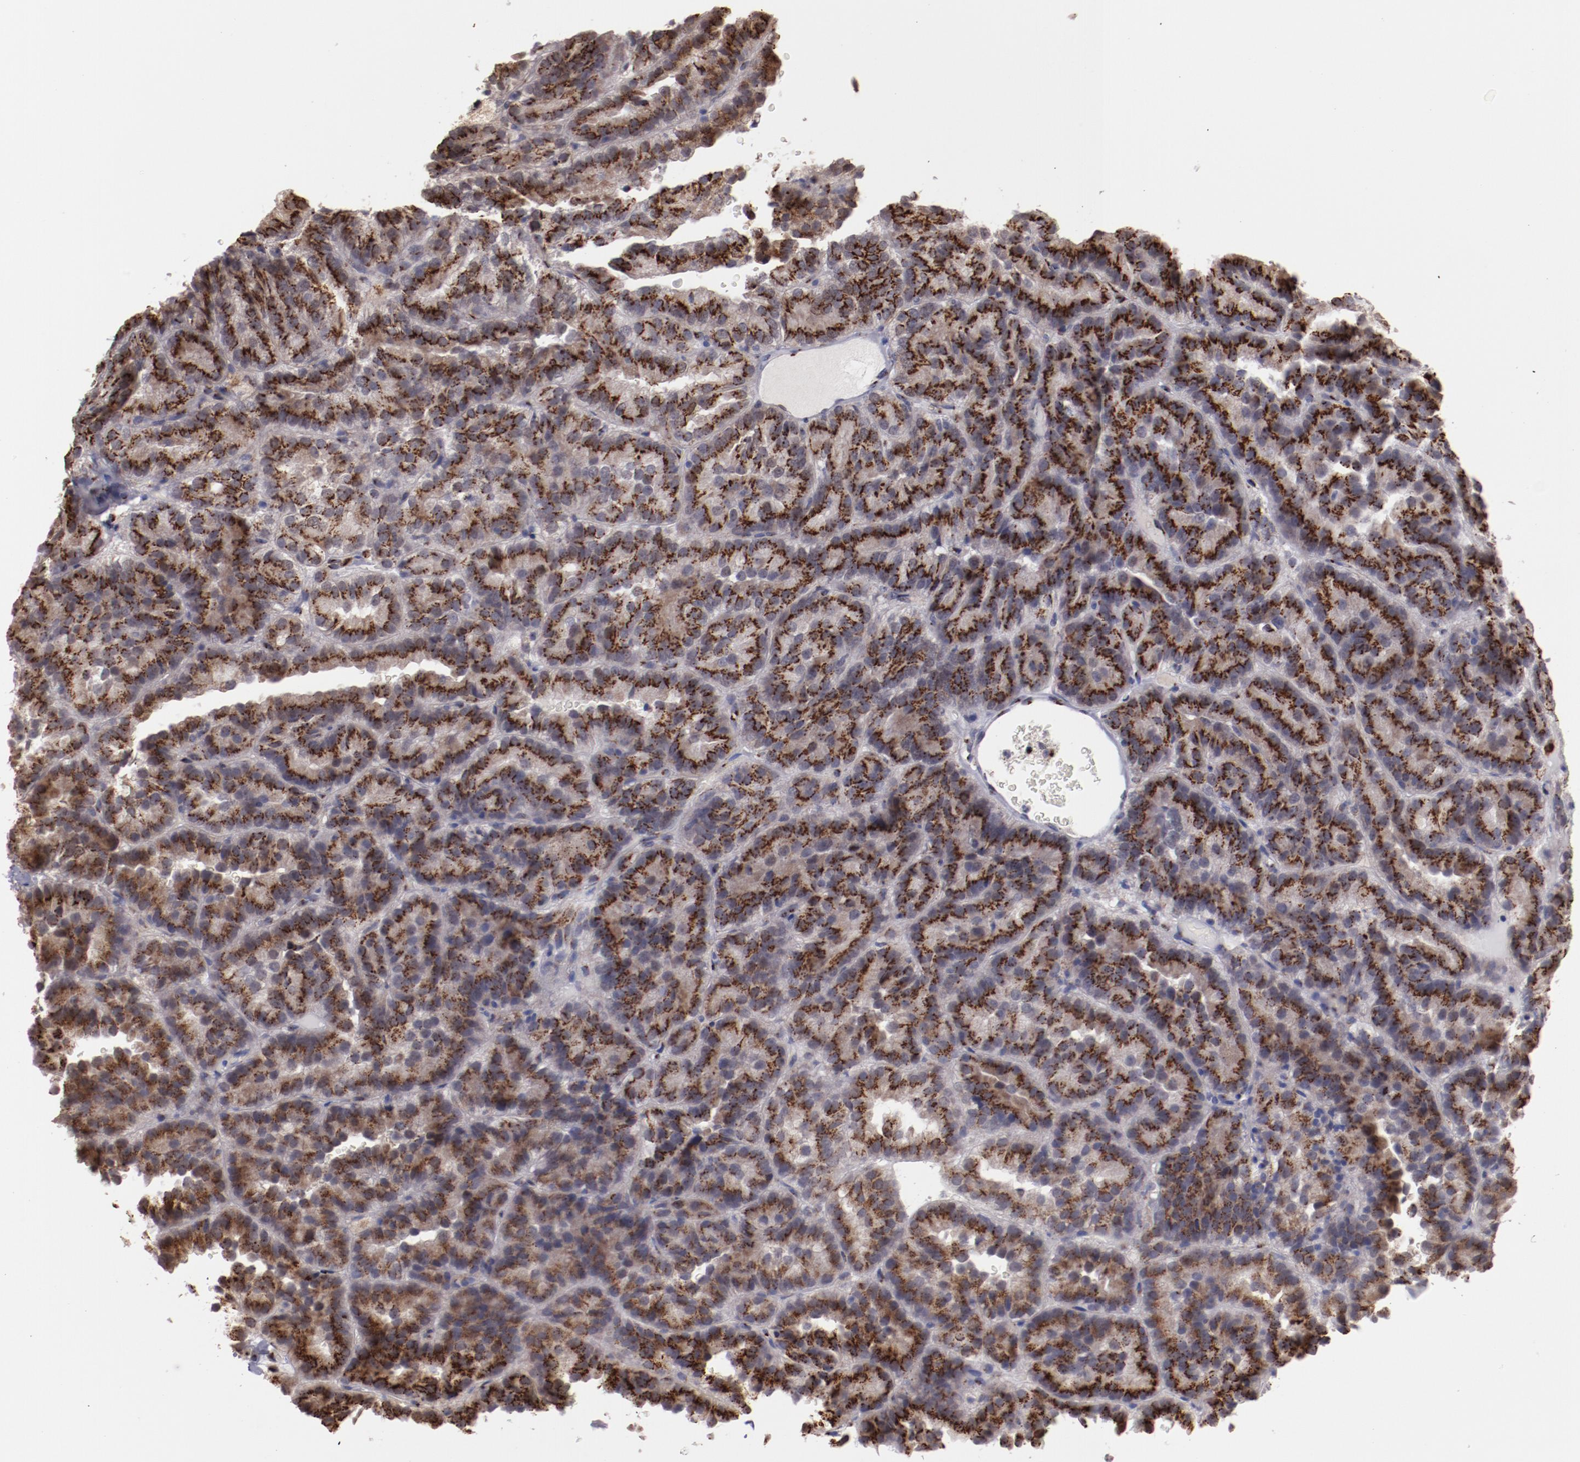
{"staining": {"intensity": "strong", "quantity": ">75%", "location": "cytoplasmic/membranous"}, "tissue": "renal cancer", "cell_type": "Tumor cells", "image_type": "cancer", "snomed": [{"axis": "morphology", "description": "Adenocarcinoma, NOS"}, {"axis": "topography", "description": "Kidney"}], "caption": "Adenocarcinoma (renal) stained with IHC shows strong cytoplasmic/membranous expression in approximately >75% of tumor cells. (Stains: DAB in brown, nuclei in blue, Microscopy: brightfield microscopy at high magnification).", "gene": "GOLIM4", "patient": {"sex": "male", "age": 46}}